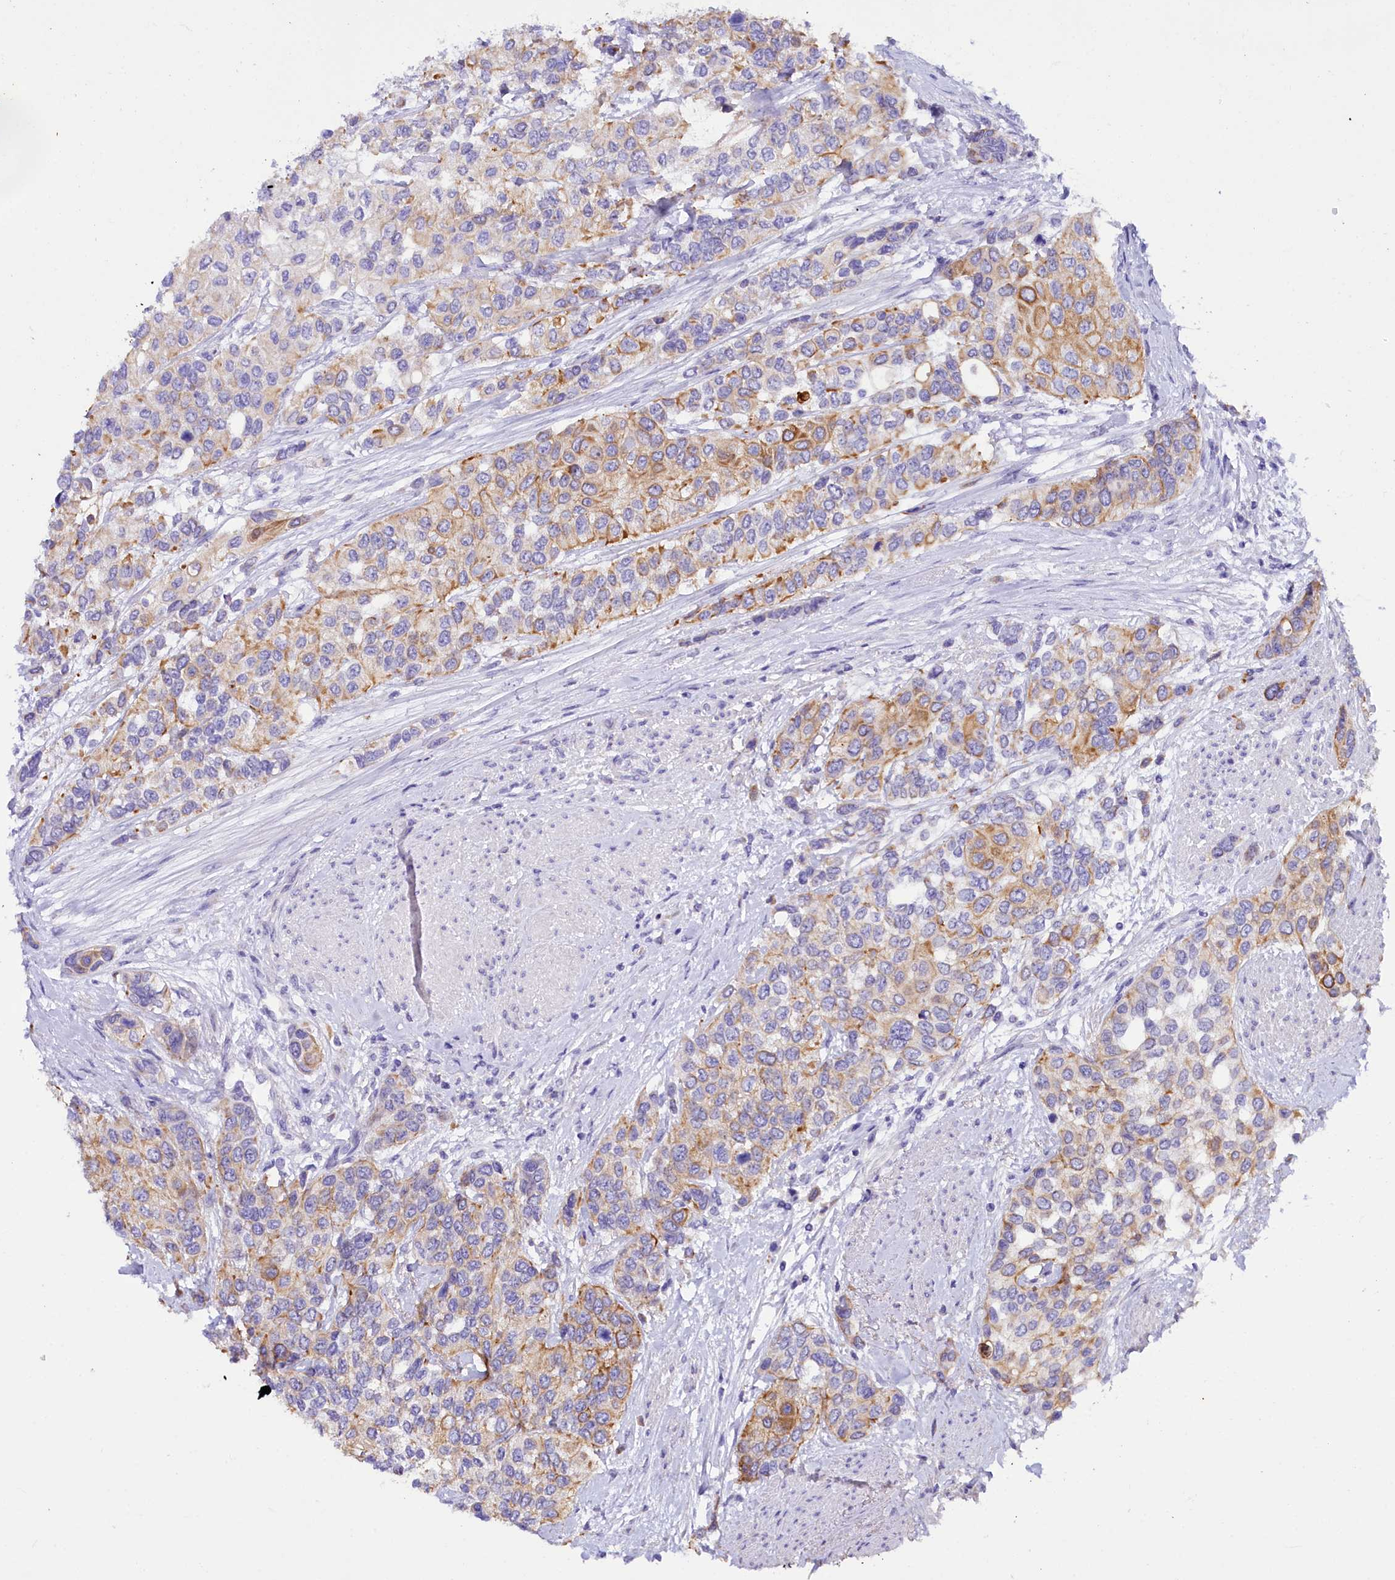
{"staining": {"intensity": "moderate", "quantity": "25%-75%", "location": "cytoplasmic/membranous"}, "tissue": "urothelial cancer", "cell_type": "Tumor cells", "image_type": "cancer", "snomed": [{"axis": "morphology", "description": "Normal tissue, NOS"}, {"axis": "morphology", "description": "Urothelial carcinoma, High grade"}, {"axis": "topography", "description": "Vascular tissue"}, {"axis": "topography", "description": "Urinary bladder"}], "caption": "Human high-grade urothelial carcinoma stained with a protein marker demonstrates moderate staining in tumor cells.", "gene": "FAAP20", "patient": {"sex": "female", "age": 56}}